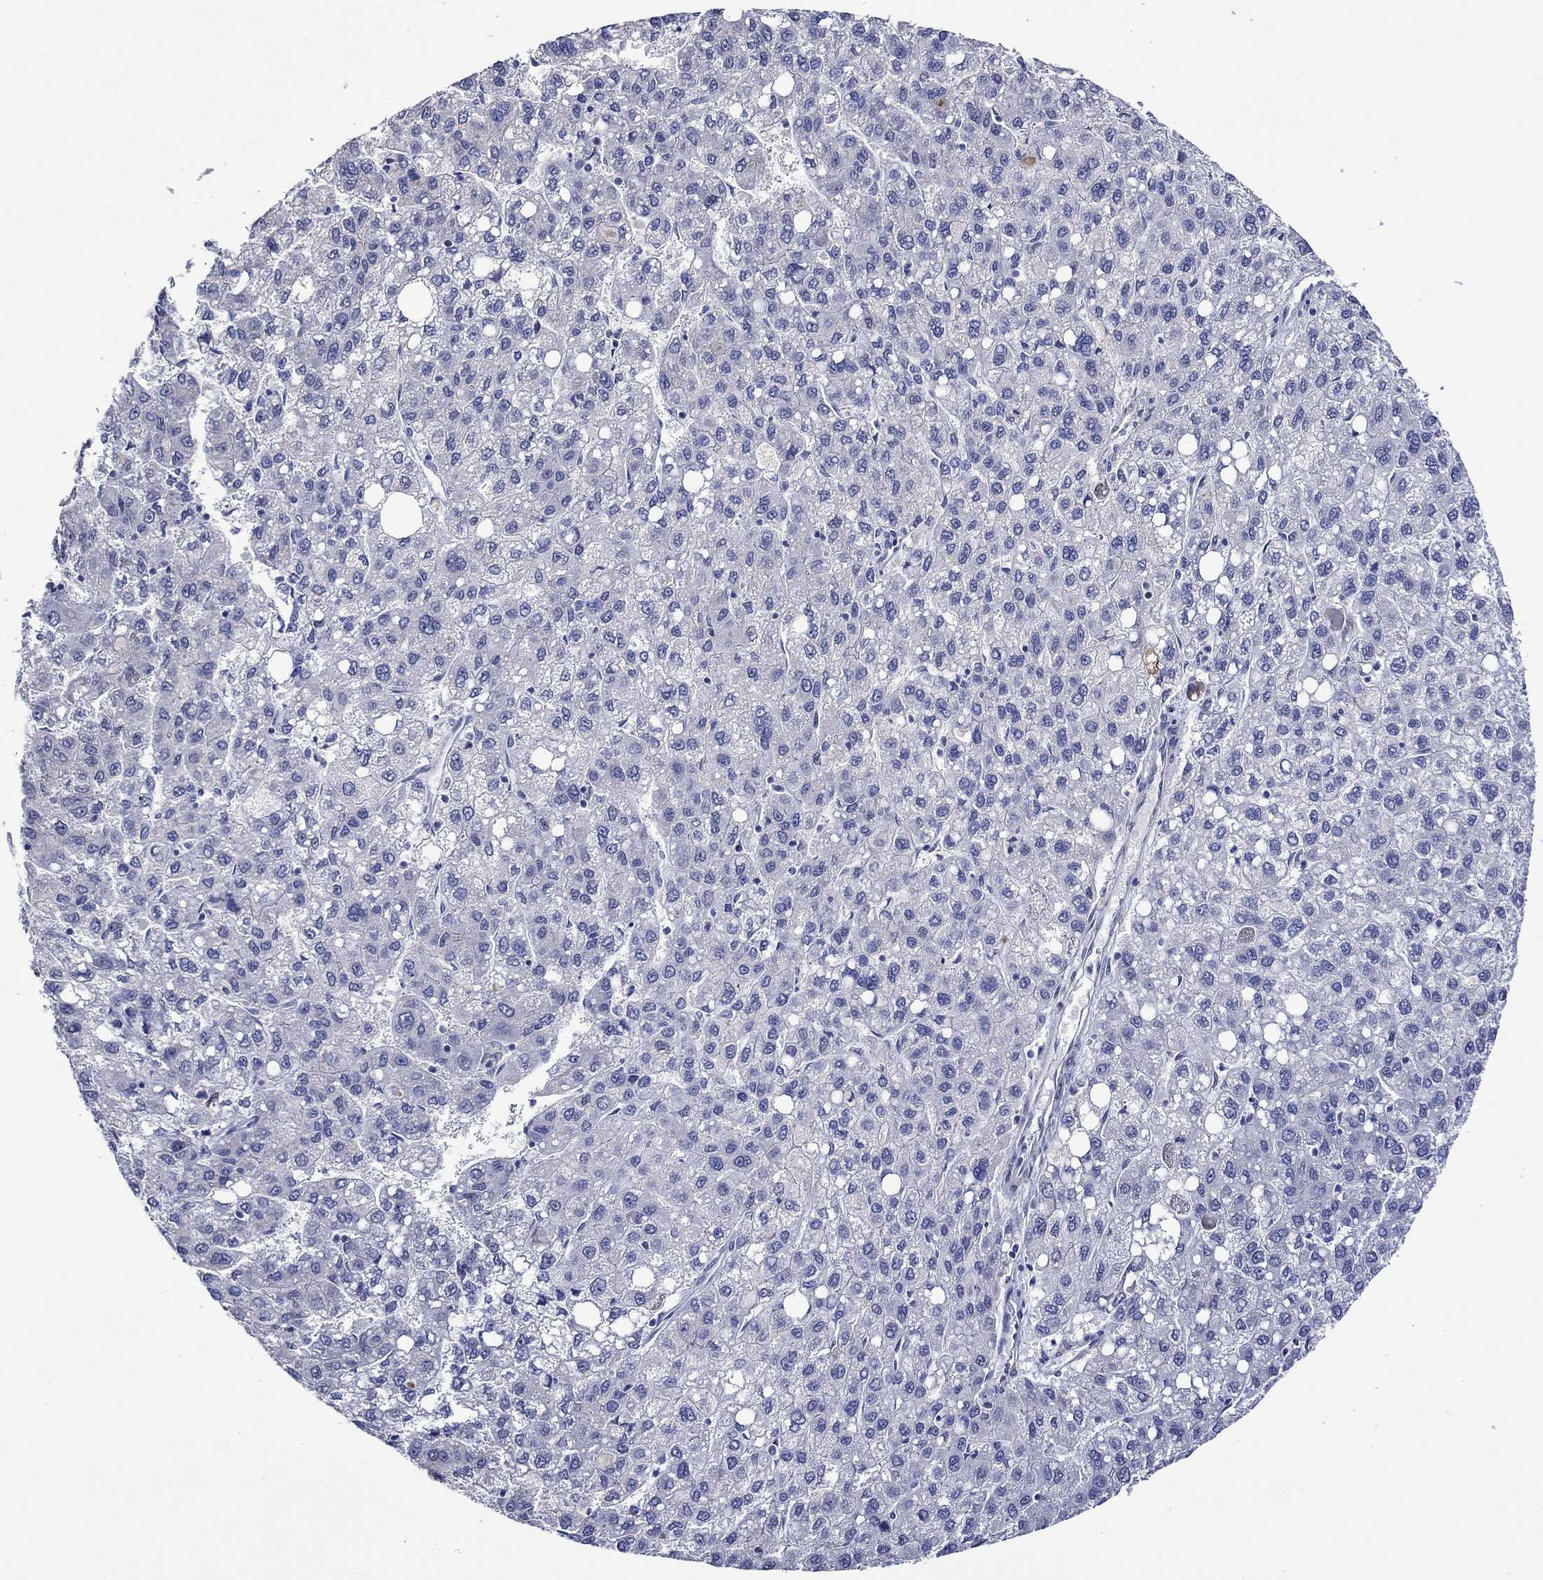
{"staining": {"intensity": "negative", "quantity": "none", "location": "none"}, "tissue": "liver cancer", "cell_type": "Tumor cells", "image_type": "cancer", "snomed": [{"axis": "morphology", "description": "Carcinoma, Hepatocellular, NOS"}, {"axis": "topography", "description": "Liver"}], "caption": "Liver cancer stained for a protein using IHC exhibits no staining tumor cells.", "gene": "CRYAB", "patient": {"sex": "female", "age": 82}}